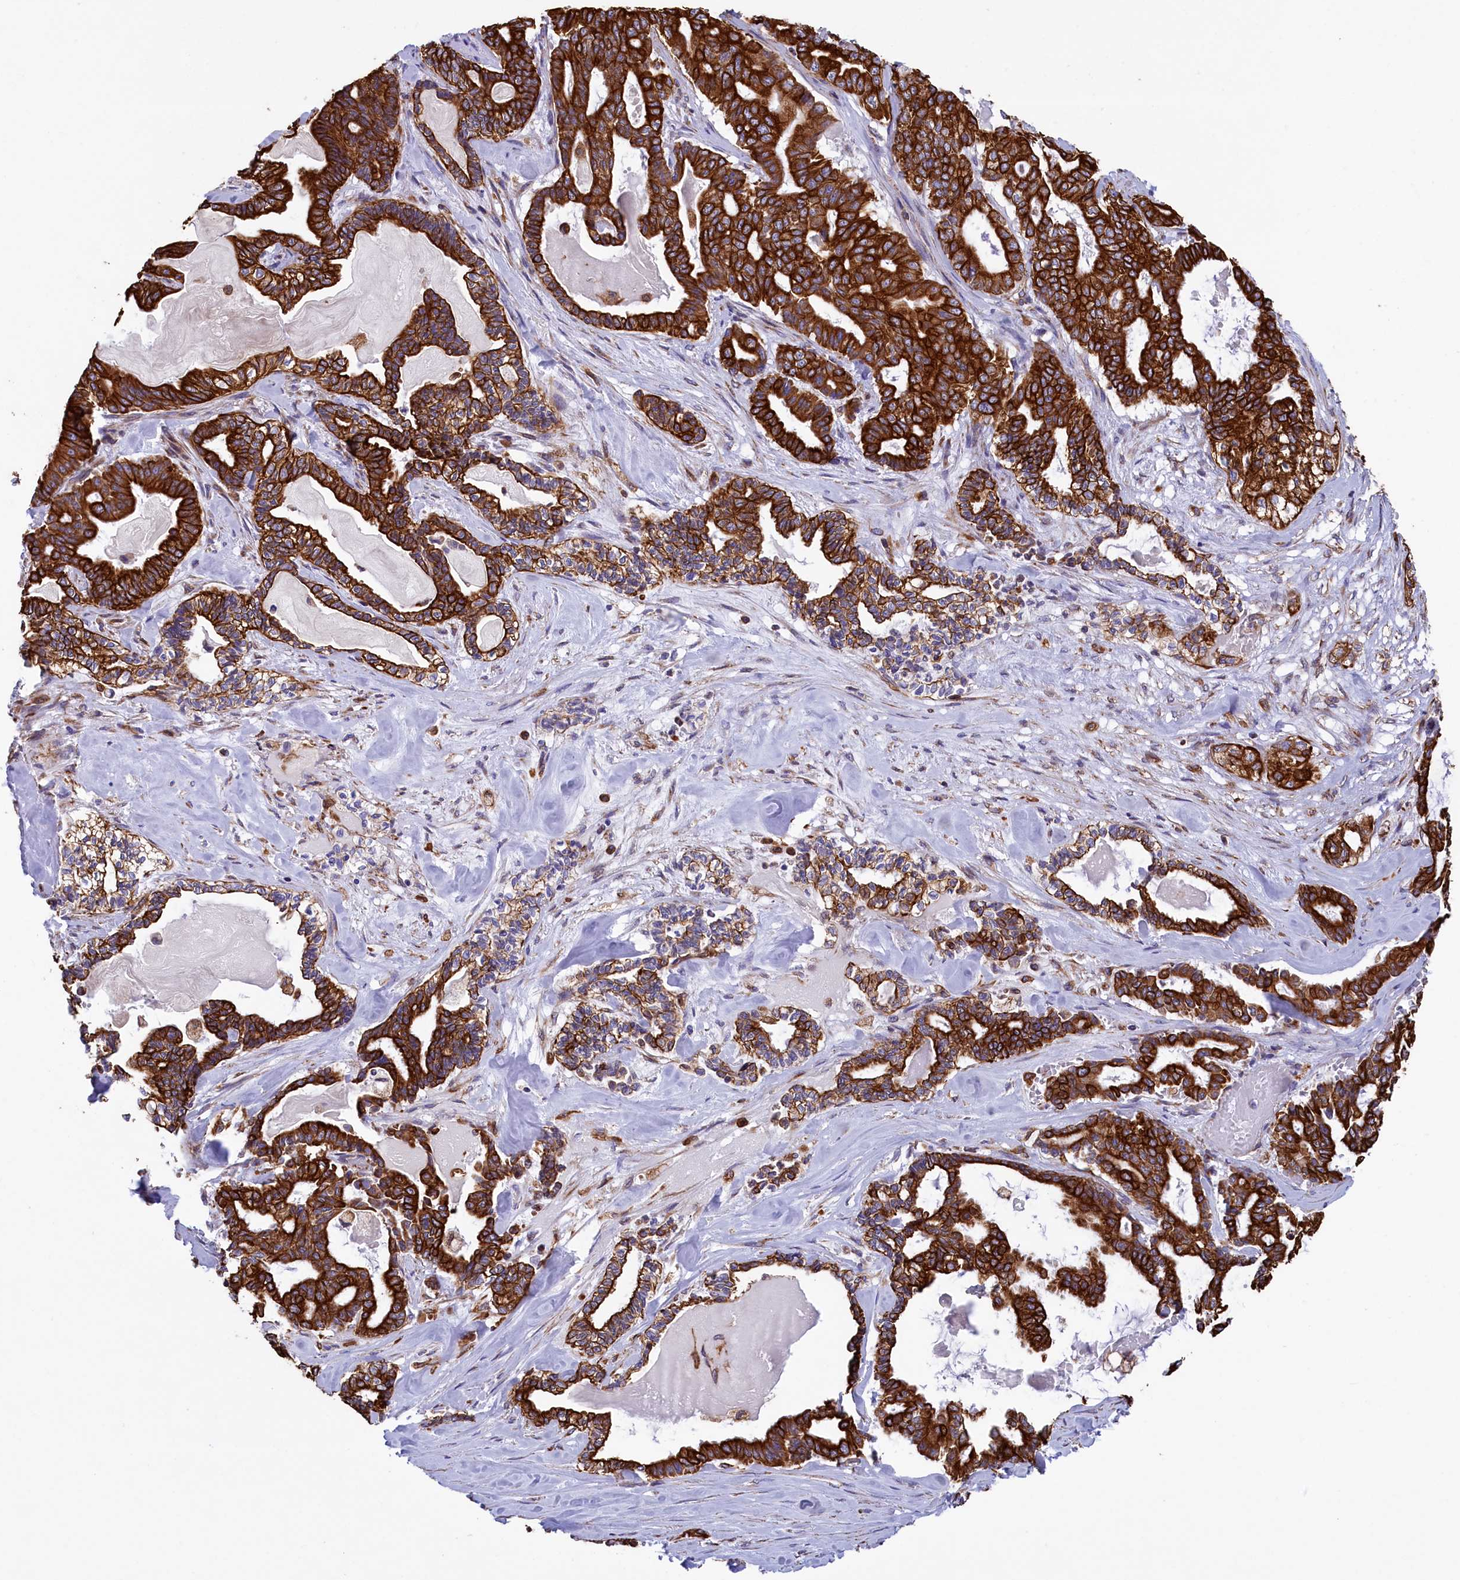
{"staining": {"intensity": "strong", "quantity": ">75%", "location": "cytoplasmic/membranous"}, "tissue": "pancreatic cancer", "cell_type": "Tumor cells", "image_type": "cancer", "snomed": [{"axis": "morphology", "description": "Adenocarcinoma, NOS"}, {"axis": "topography", "description": "Pancreas"}], "caption": "A high-resolution histopathology image shows immunohistochemistry (IHC) staining of pancreatic cancer, which displays strong cytoplasmic/membranous expression in approximately >75% of tumor cells. Nuclei are stained in blue.", "gene": "GATB", "patient": {"sex": "male", "age": 63}}